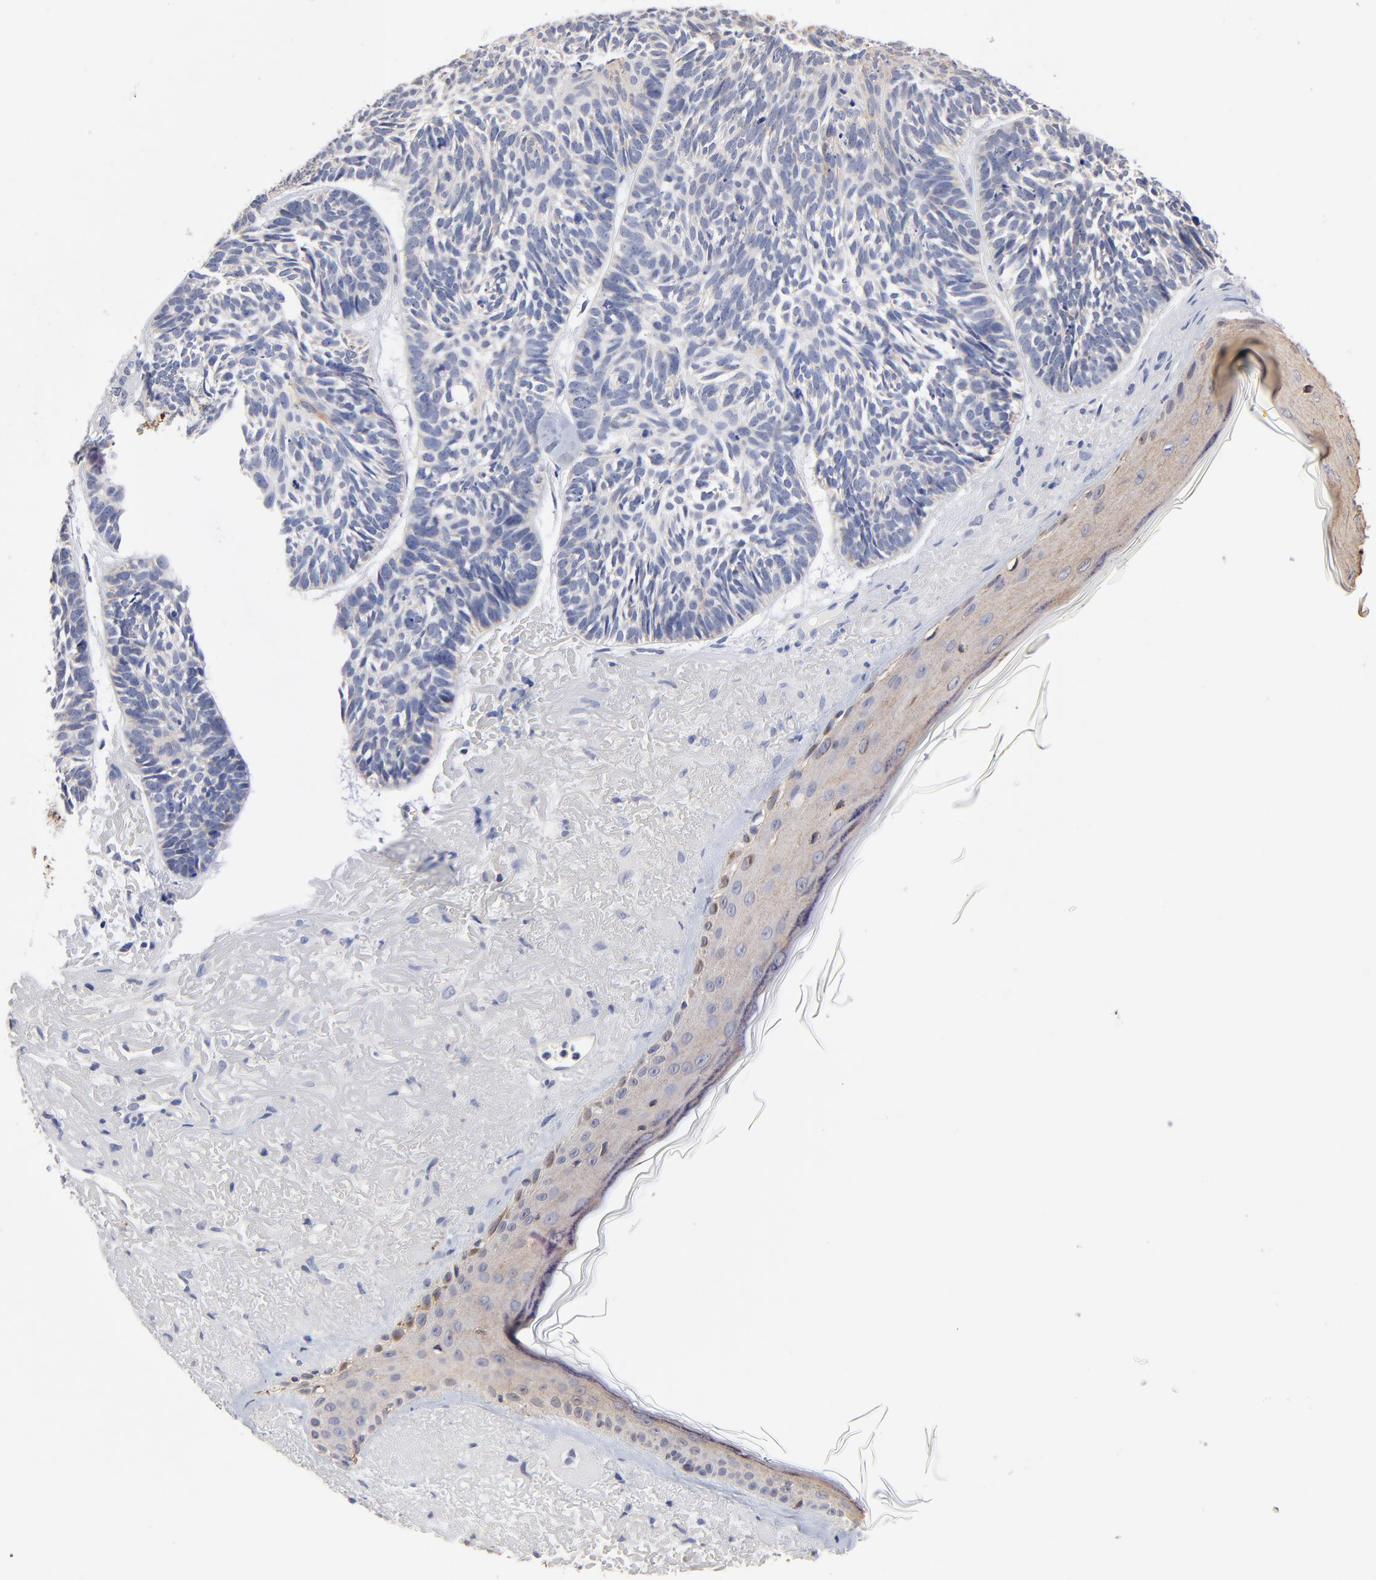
{"staining": {"intensity": "negative", "quantity": "none", "location": "none"}, "tissue": "skin cancer", "cell_type": "Tumor cells", "image_type": "cancer", "snomed": [{"axis": "morphology", "description": "Basal cell carcinoma"}, {"axis": "topography", "description": "Skin"}], "caption": "Histopathology image shows no significant protein positivity in tumor cells of basal cell carcinoma (skin). Brightfield microscopy of immunohistochemistry stained with DAB (3,3'-diaminobenzidine) (brown) and hematoxylin (blue), captured at high magnification.", "gene": "TWNK", "patient": {"sex": "female", "age": 87}}